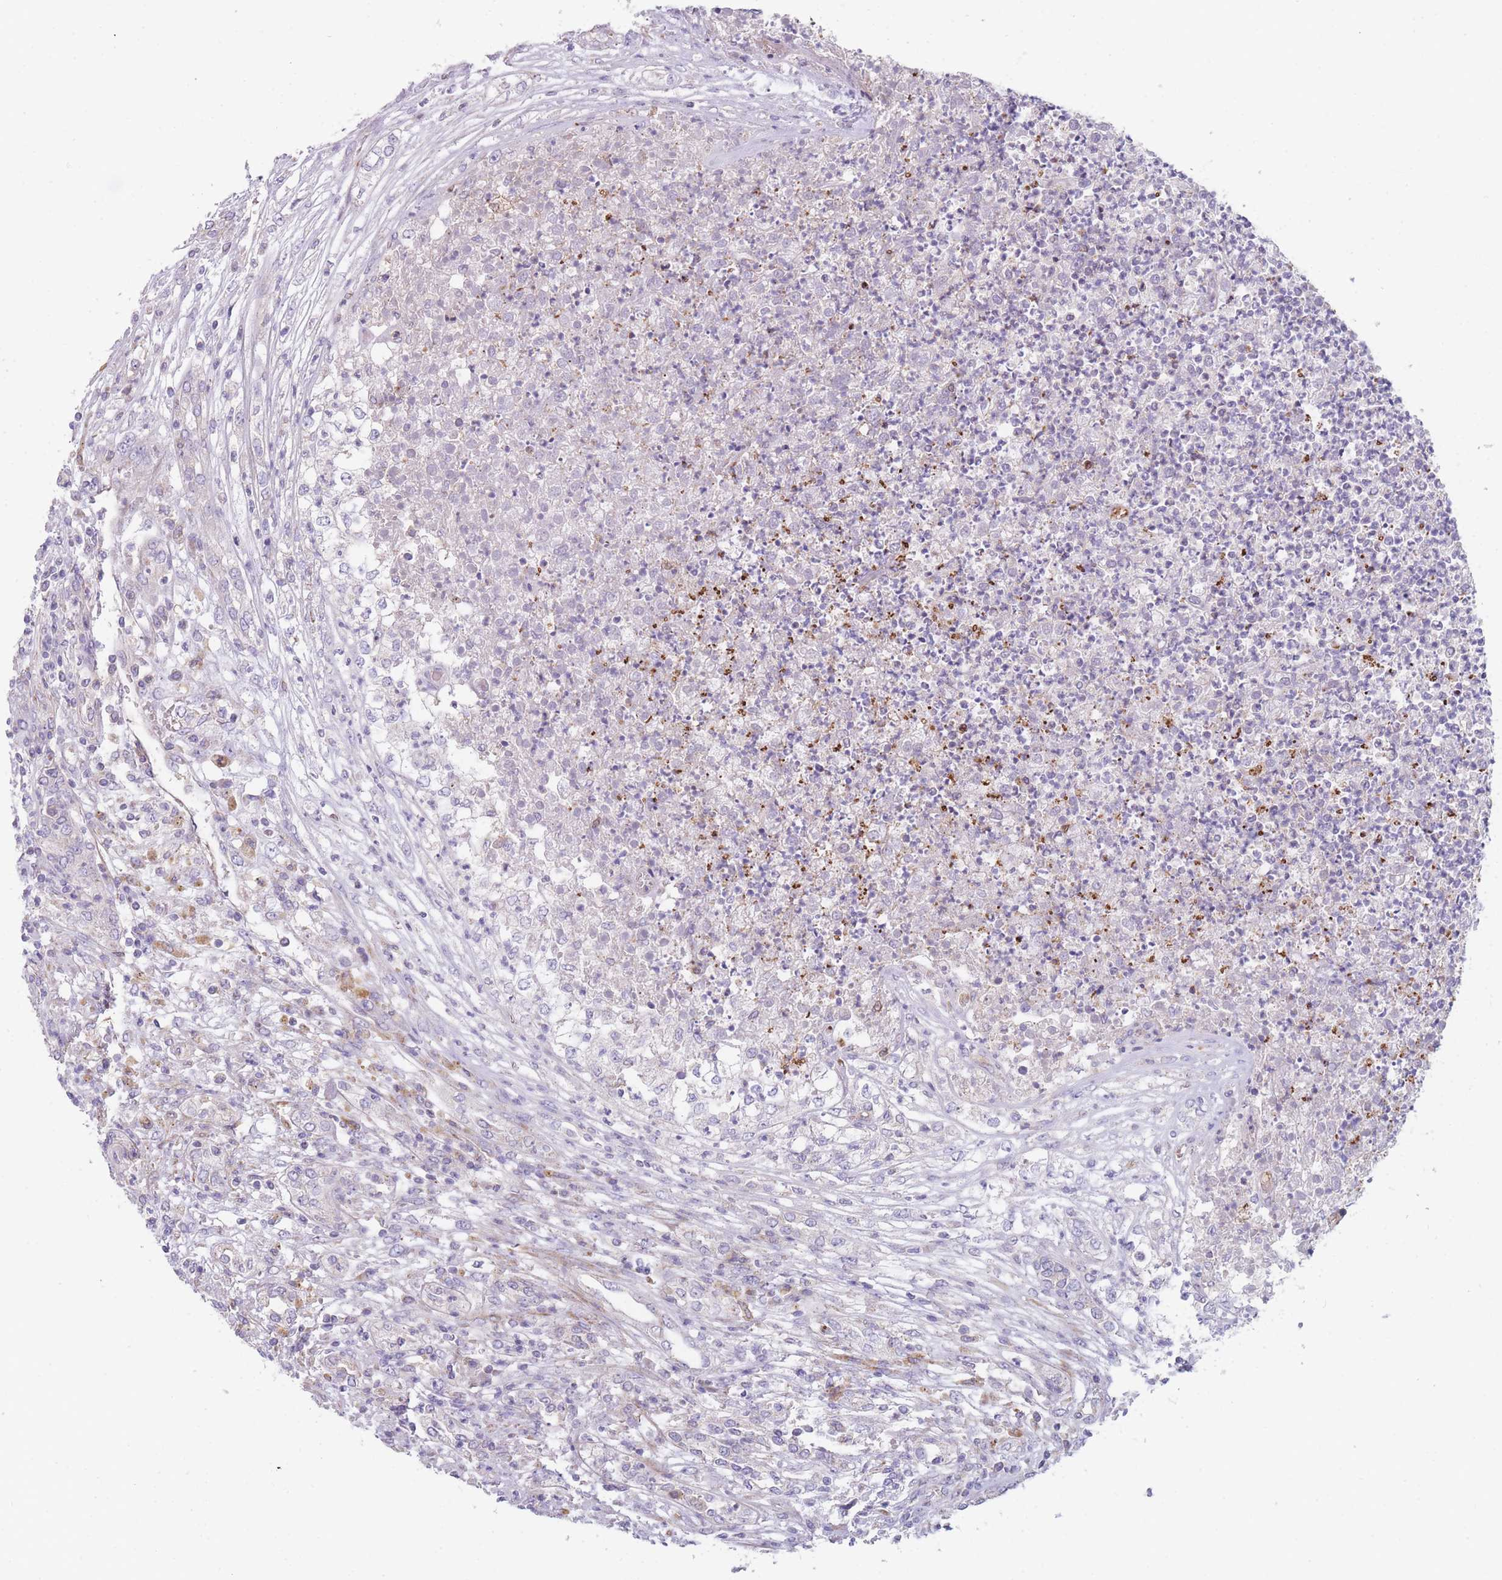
{"staining": {"intensity": "negative", "quantity": "none", "location": "none"}, "tissue": "renal cancer", "cell_type": "Tumor cells", "image_type": "cancer", "snomed": [{"axis": "morphology", "description": "Adenocarcinoma, NOS"}, {"axis": "topography", "description": "Kidney"}], "caption": "Tumor cells are negative for brown protein staining in renal cancer (adenocarcinoma).", "gene": "SMPD4", "patient": {"sex": "female", "age": 54}}